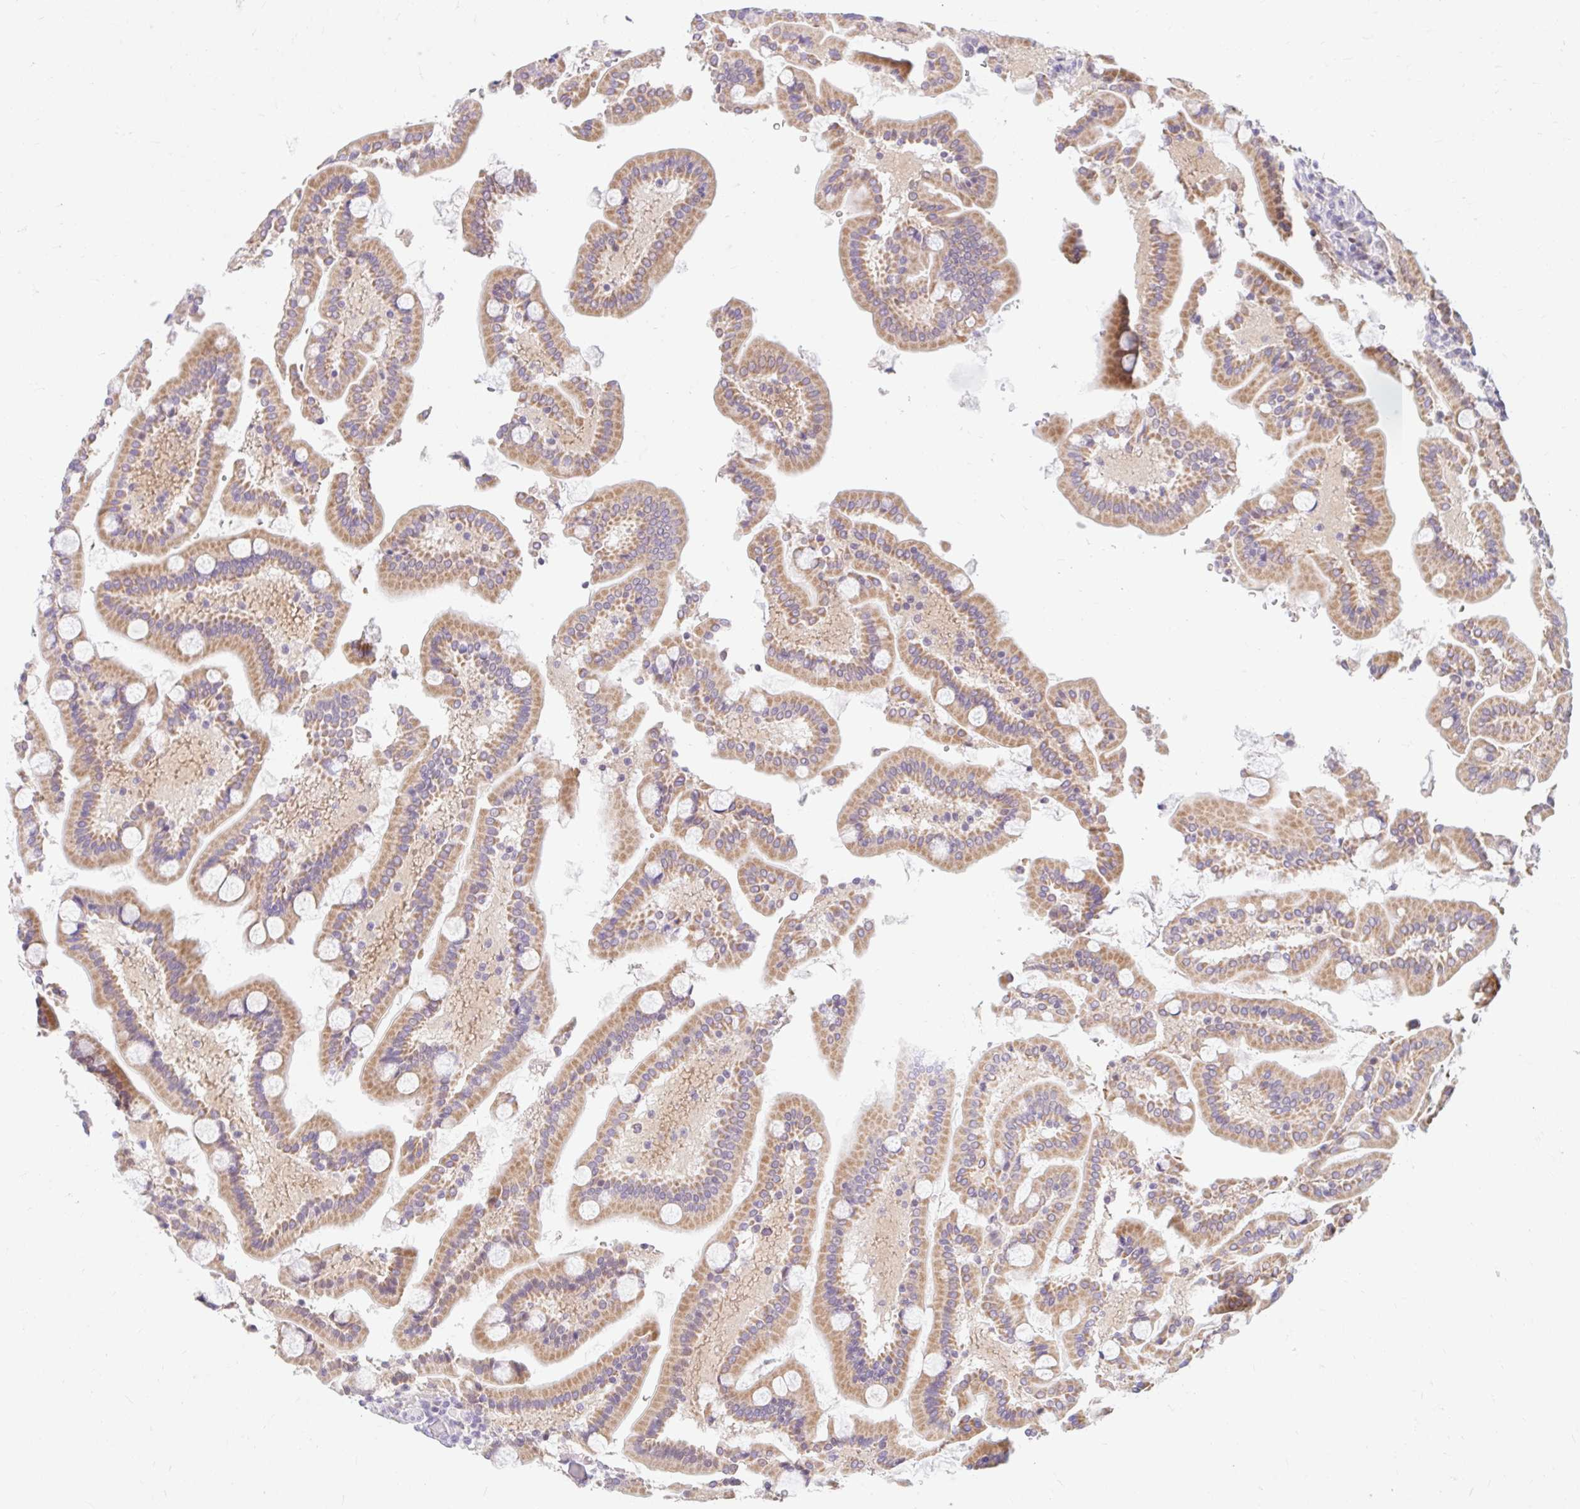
{"staining": {"intensity": "moderate", "quantity": ">75%", "location": "cytoplasmic/membranous"}, "tissue": "duodenum", "cell_type": "Glandular cells", "image_type": "normal", "snomed": [{"axis": "morphology", "description": "Normal tissue, NOS"}, {"axis": "topography", "description": "Duodenum"}], "caption": "Immunohistochemical staining of benign duodenum demonstrates >75% levels of moderate cytoplasmic/membranous protein expression in approximately >75% of glandular cells.", "gene": "ITPK1", "patient": {"sex": "male", "age": 55}}